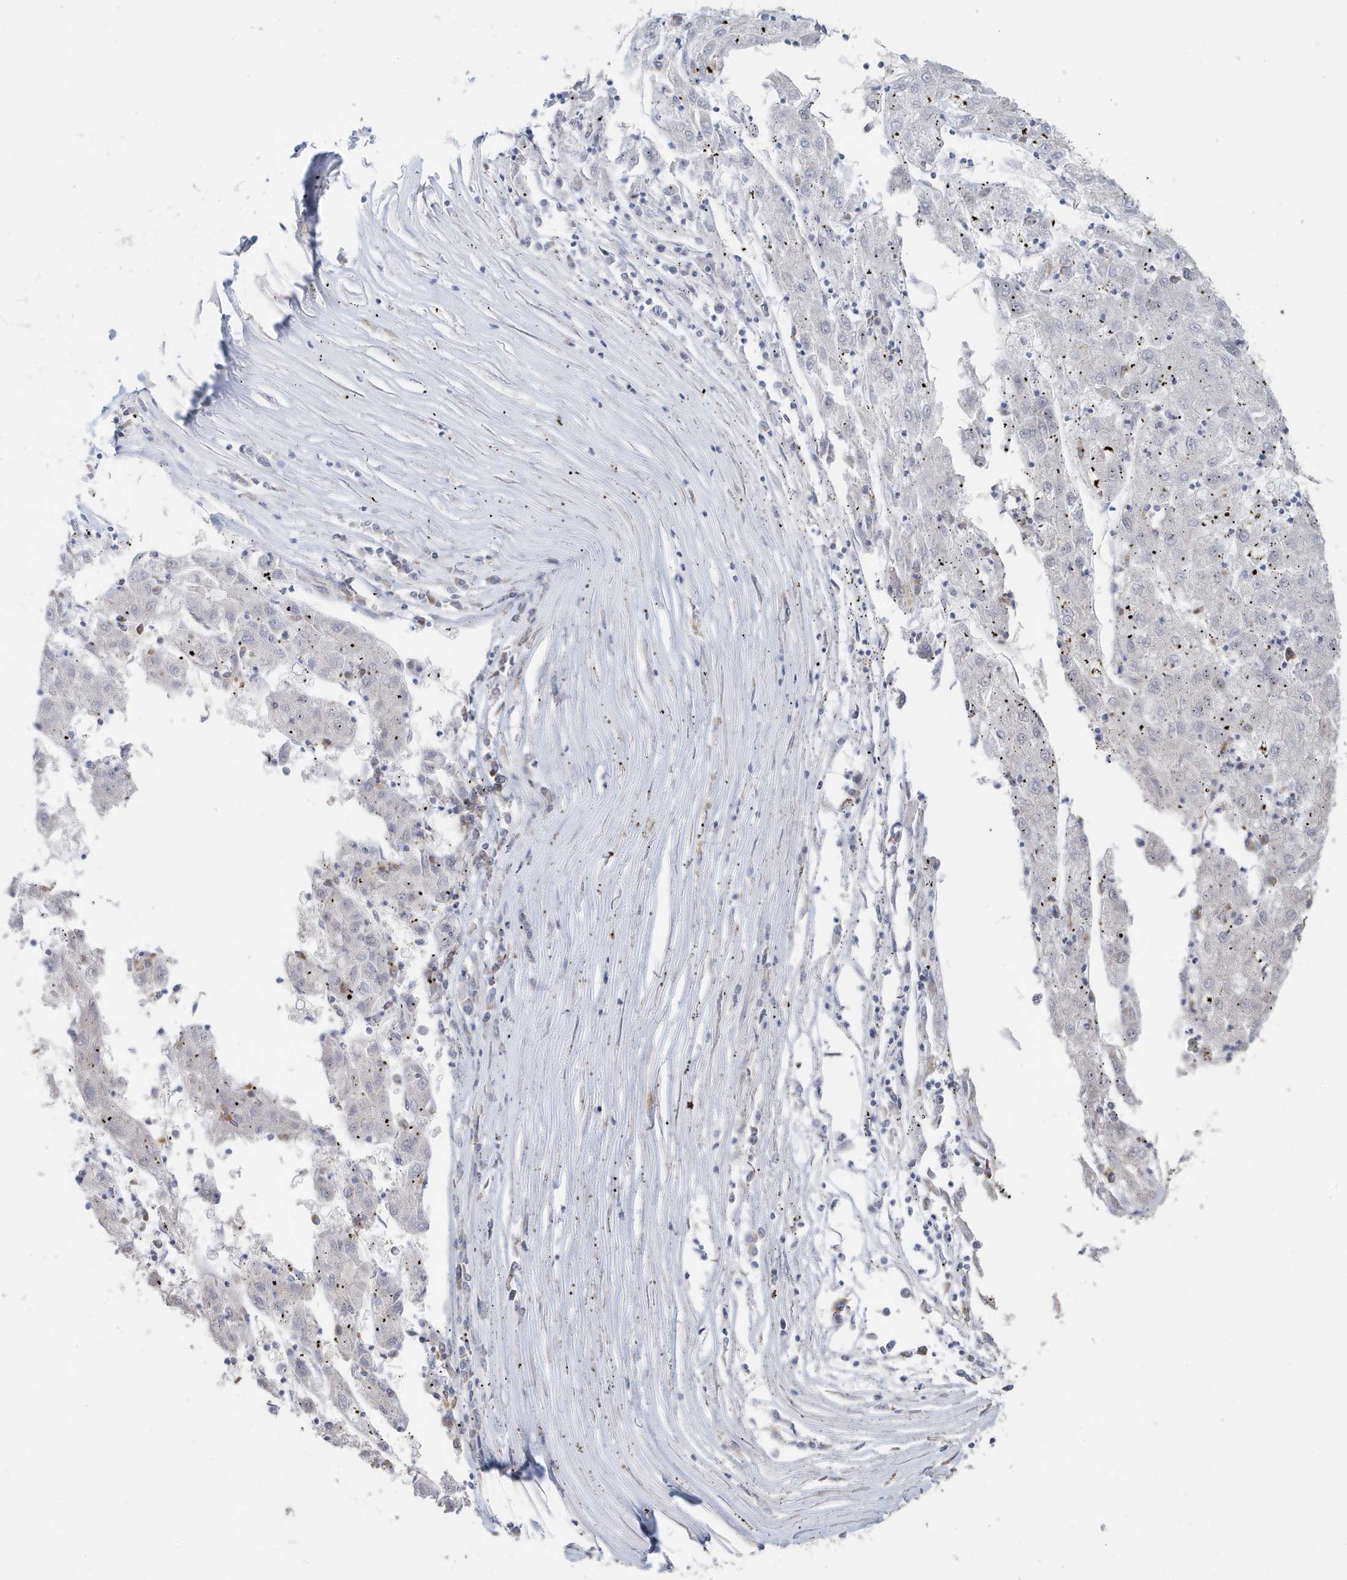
{"staining": {"intensity": "negative", "quantity": "none", "location": "none"}, "tissue": "liver cancer", "cell_type": "Tumor cells", "image_type": "cancer", "snomed": [{"axis": "morphology", "description": "Carcinoma, Hepatocellular, NOS"}, {"axis": "topography", "description": "Liver"}], "caption": "This is a image of immunohistochemistry staining of liver cancer (hepatocellular carcinoma), which shows no staining in tumor cells.", "gene": "RER1", "patient": {"sex": "male", "age": 72}}